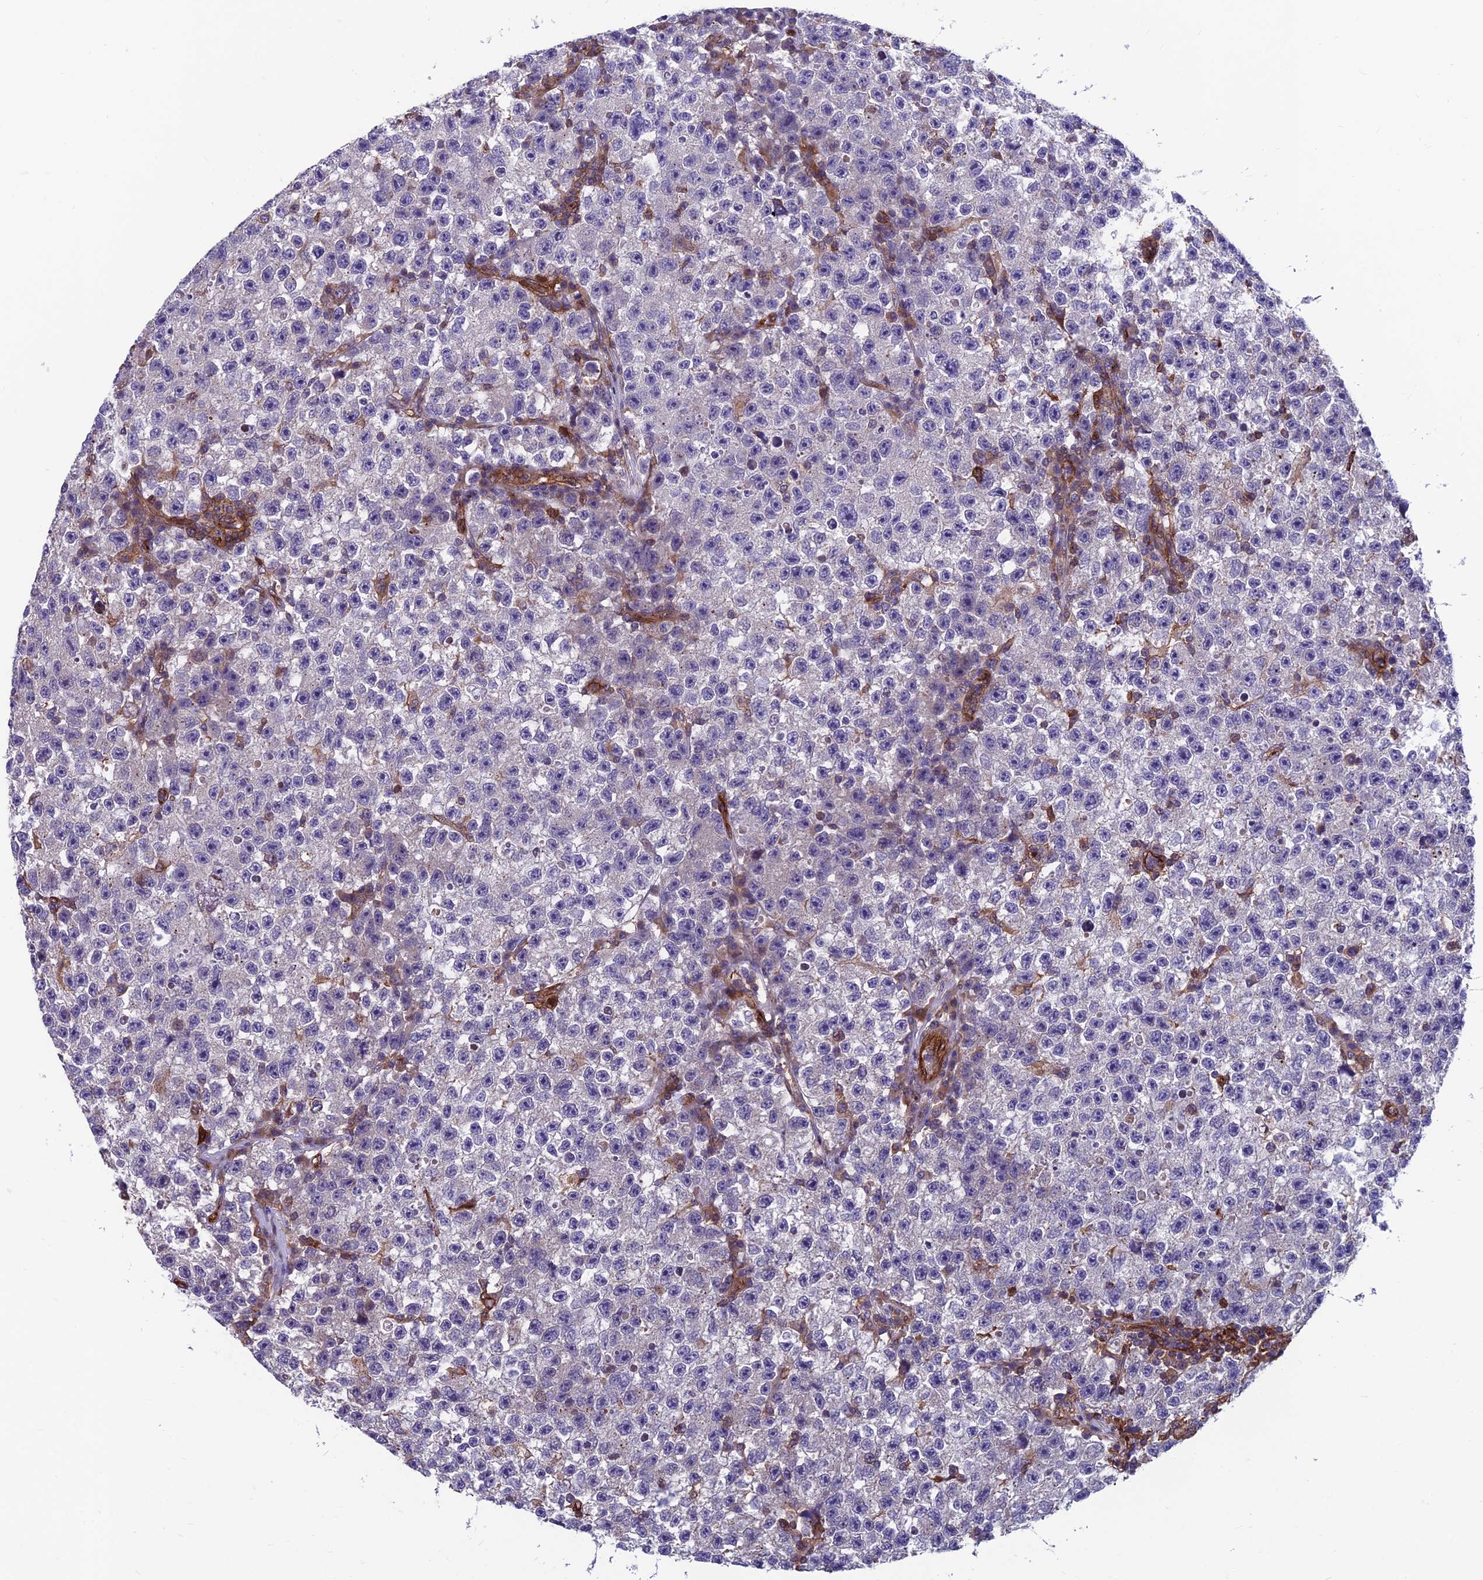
{"staining": {"intensity": "negative", "quantity": "none", "location": "none"}, "tissue": "testis cancer", "cell_type": "Tumor cells", "image_type": "cancer", "snomed": [{"axis": "morphology", "description": "Seminoma, NOS"}, {"axis": "topography", "description": "Testis"}], "caption": "Tumor cells are negative for protein expression in human testis cancer. (Brightfield microscopy of DAB (3,3'-diaminobenzidine) IHC at high magnification).", "gene": "RTN4RL1", "patient": {"sex": "male", "age": 22}}